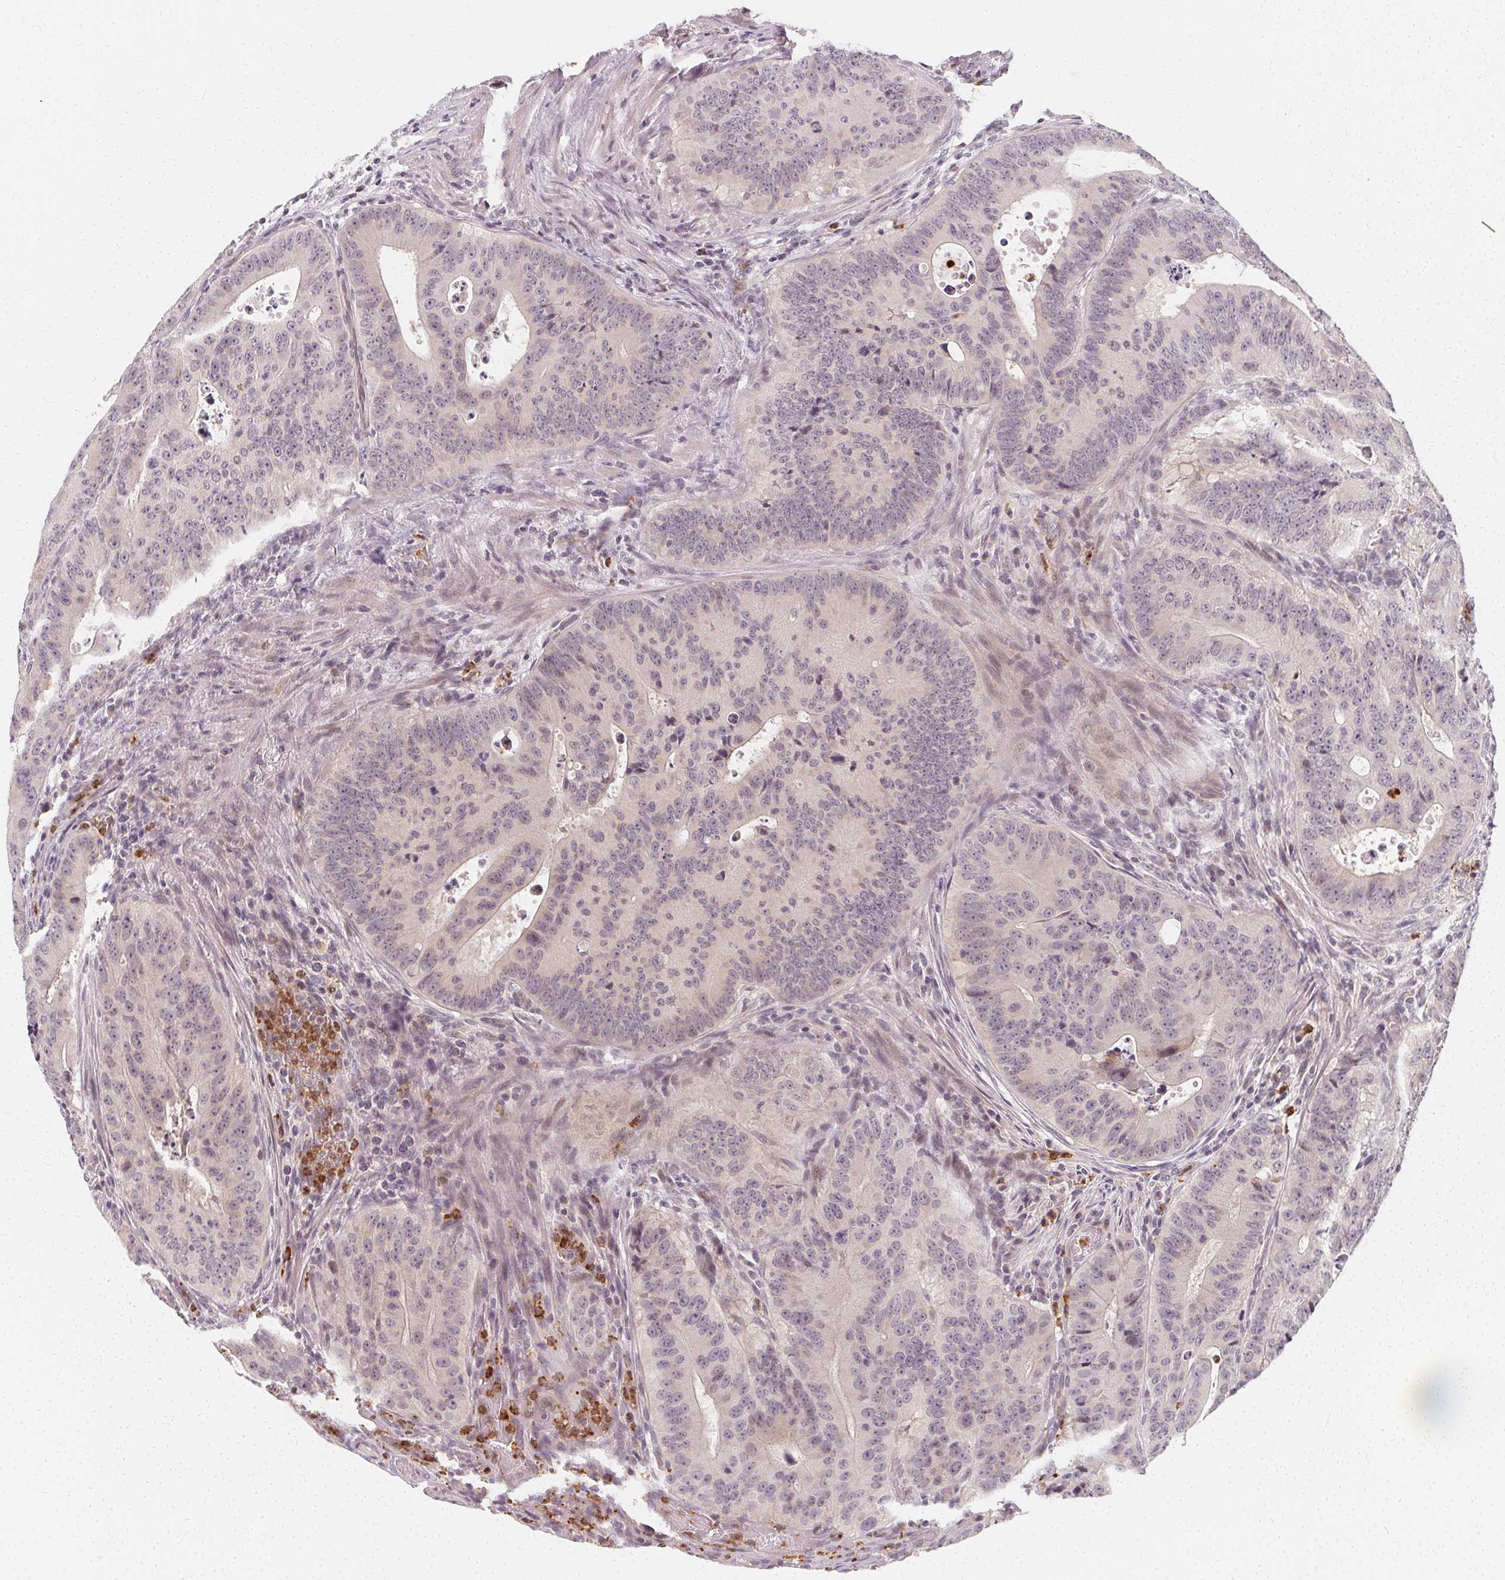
{"staining": {"intensity": "negative", "quantity": "none", "location": "none"}, "tissue": "colorectal cancer", "cell_type": "Tumor cells", "image_type": "cancer", "snomed": [{"axis": "morphology", "description": "Adenocarcinoma, NOS"}, {"axis": "topography", "description": "Colon"}], "caption": "The histopathology image displays no staining of tumor cells in adenocarcinoma (colorectal).", "gene": "CLCNKB", "patient": {"sex": "male", "age": 62}}